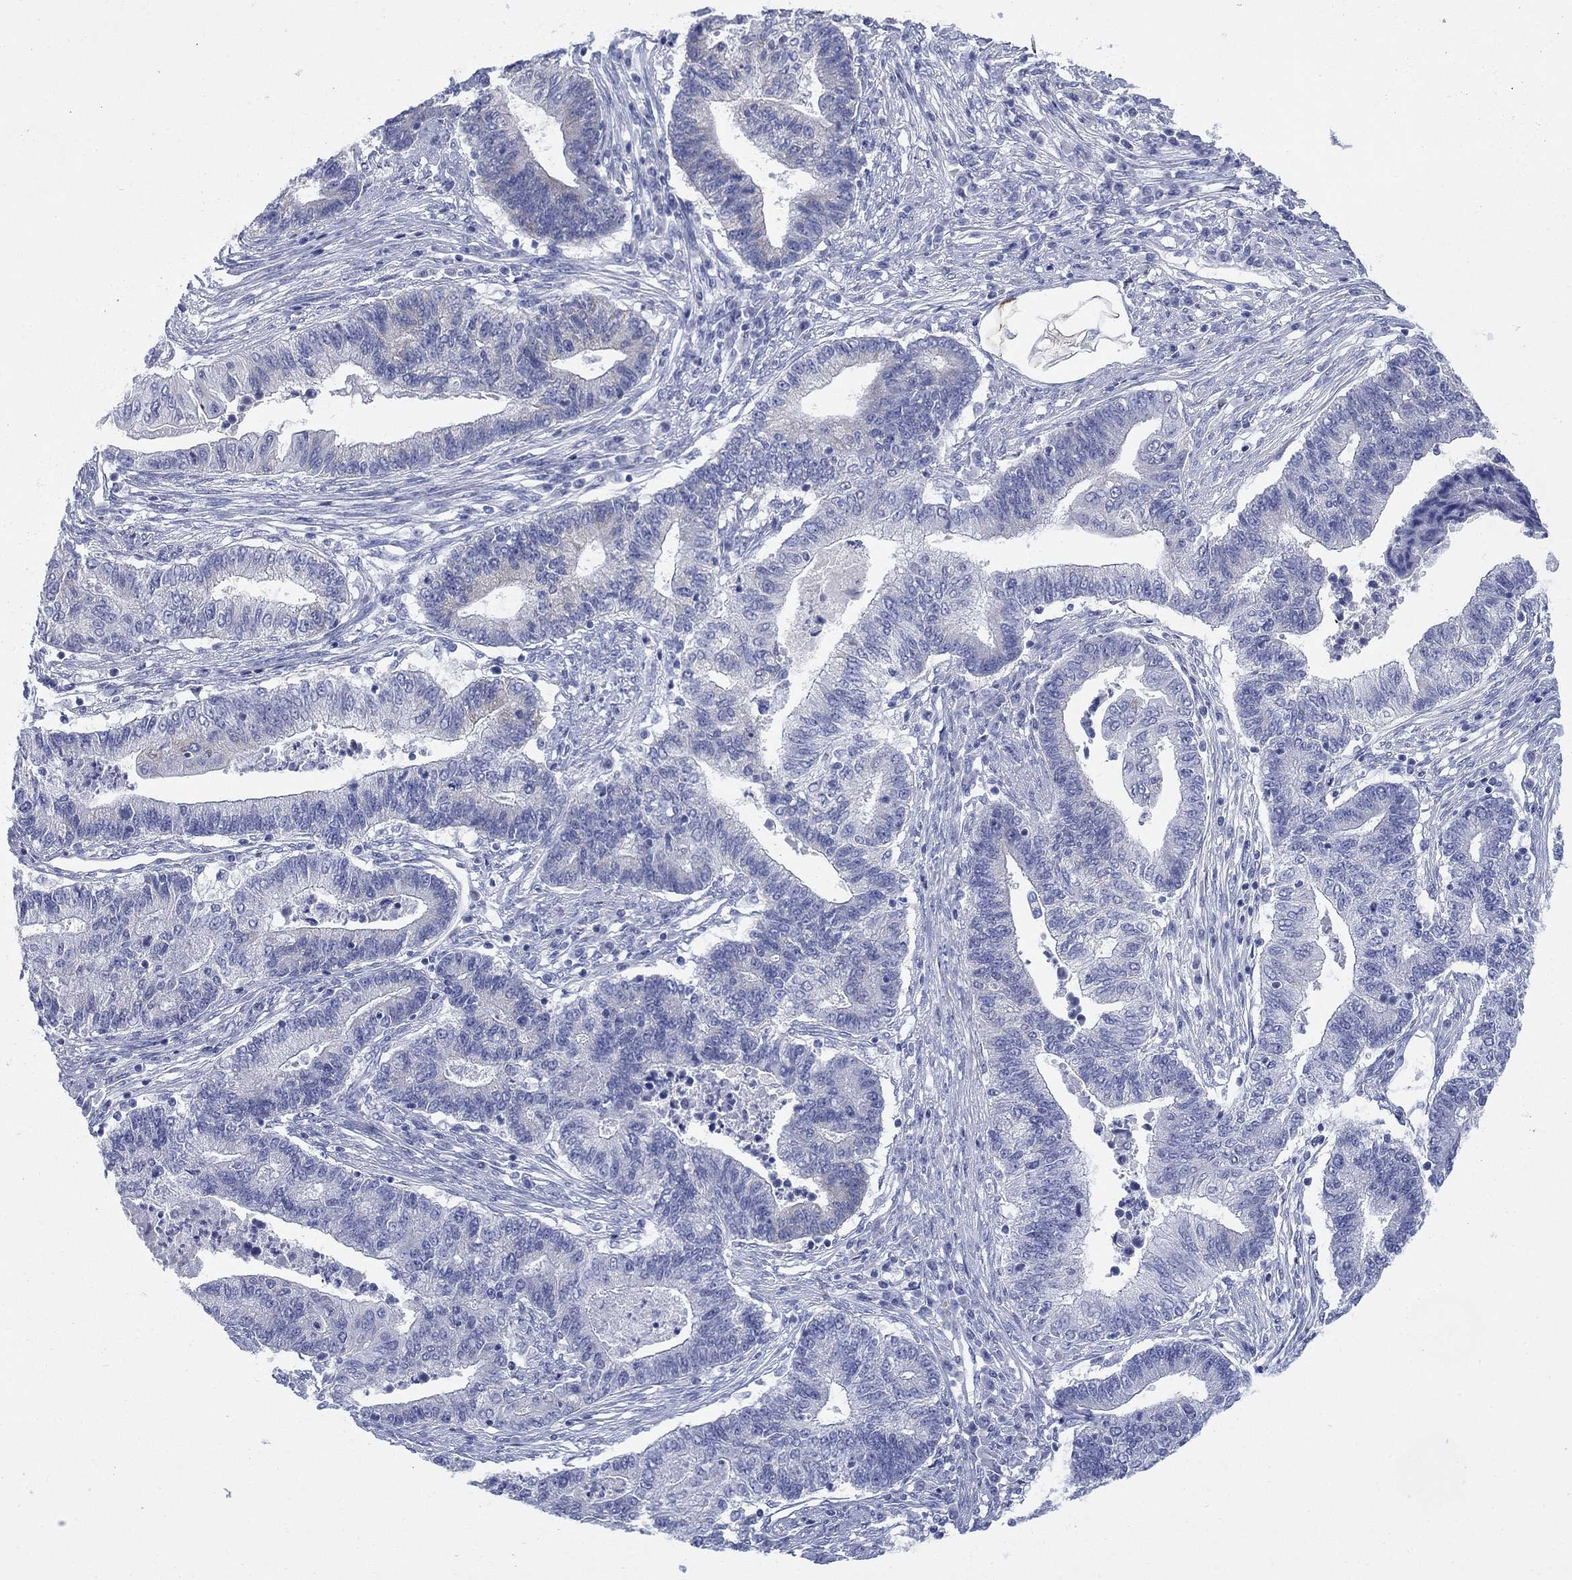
{"staining": {"intensity": "negative", "quantity": "none", "location": "none"}, "tissue": "endometrial cancer", "cell_type": "Tumor cells", "image_type": "cancer", "snomed": [{"axis": "morphology", "description": "Adenocarcinoma, NOS"}, {"axis": "topography", "description": "Uterus"}, {"axis": "topography", "description": "Endometrium"}], "caption": "An immunohistochemistry (IHC) micrograph of endometrial cancer (adenocarcinoma) is shown. There is no staining in tumor cells of endometrial cancer (adenocarcinoma). Nuclei are stained in blue.", "gene": "IGF2BP3", "patient": {"sex": "female", "age": 54}}